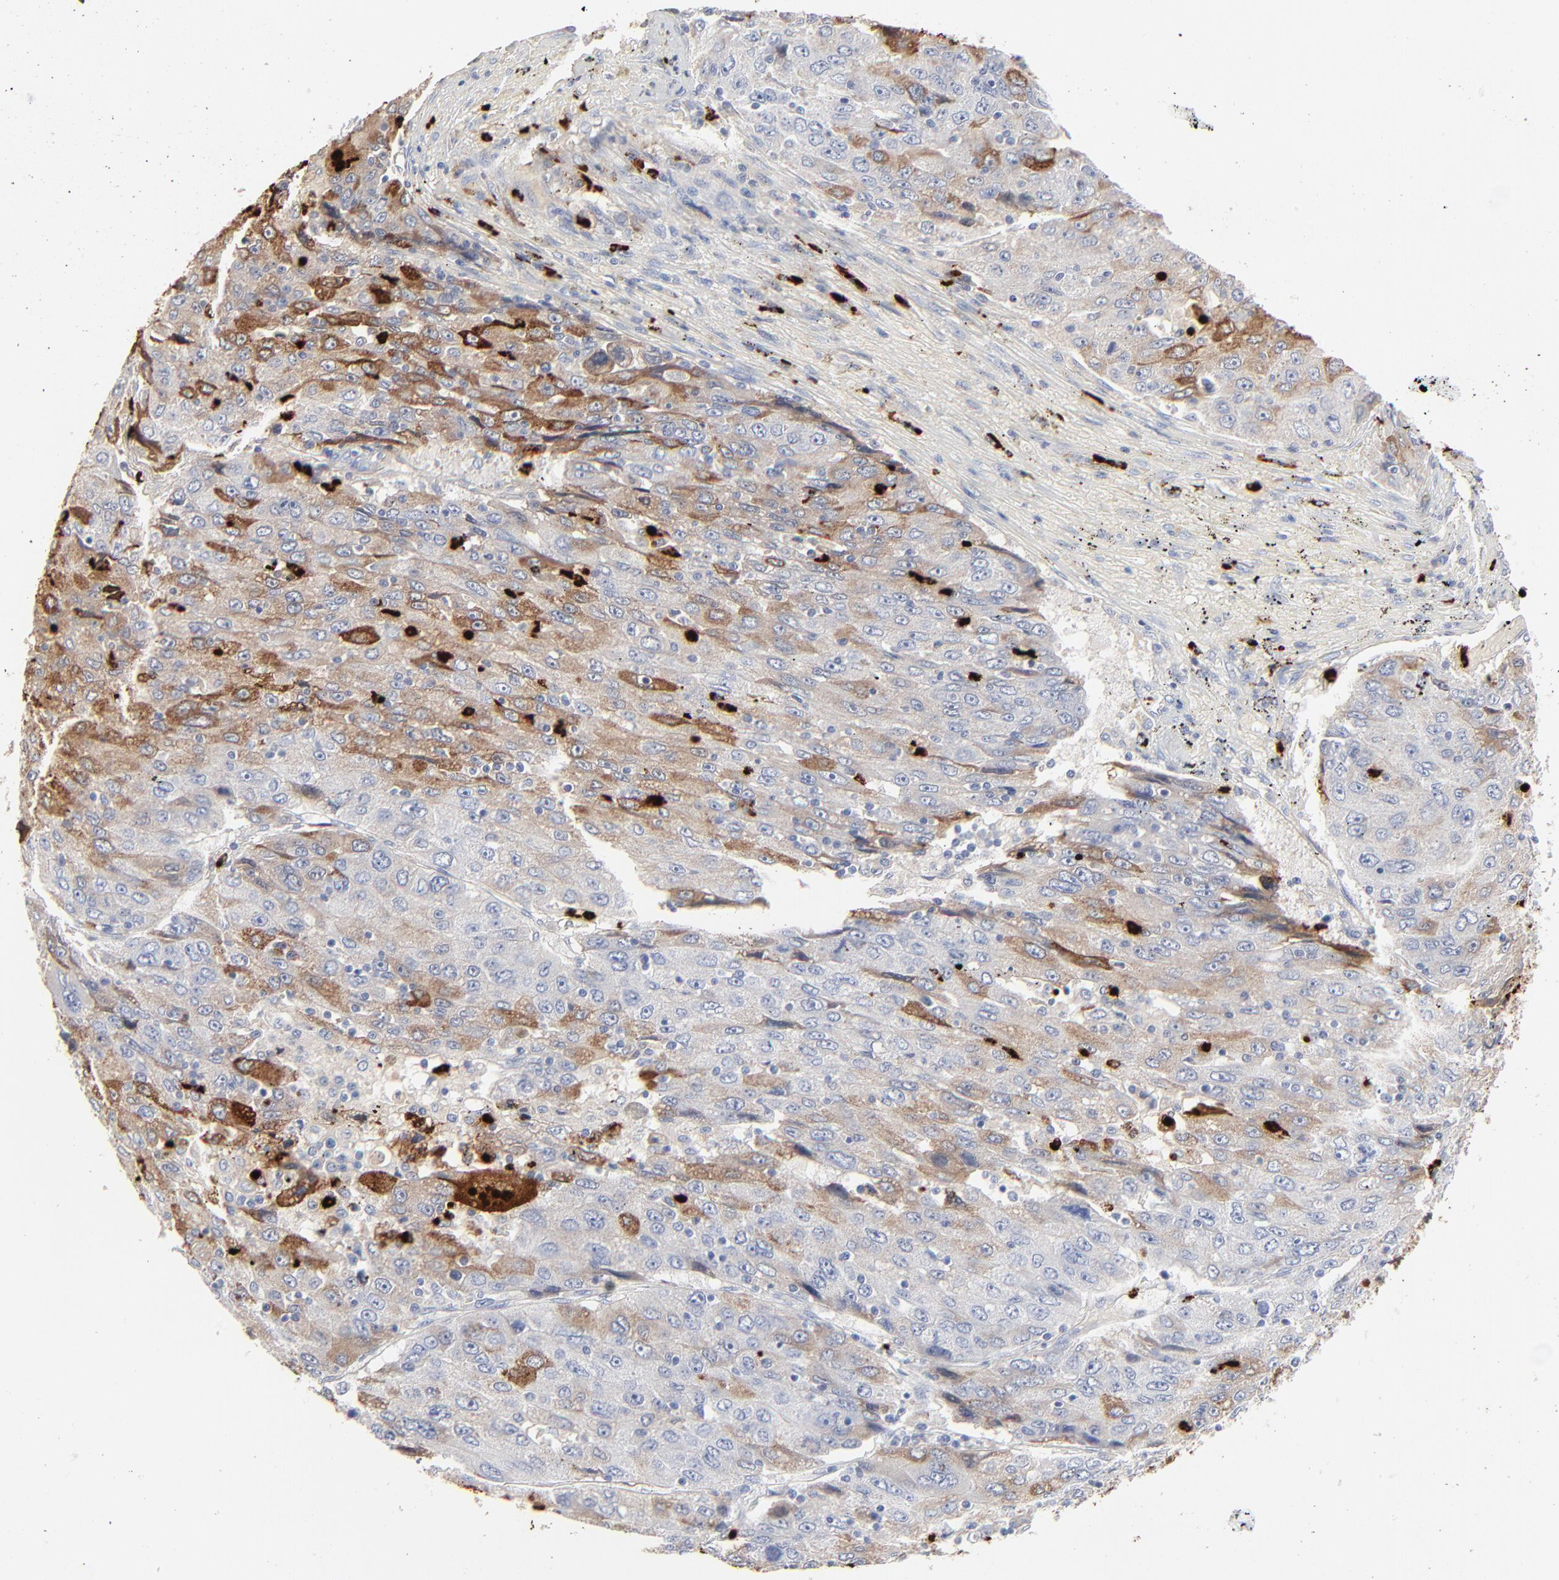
{"staining": {"intensity": "moderate", "quantity": "<25%", "location": "cytoplasmic/membranous"}, "tissue": "liver cancer", "cell_type": "Tumor cells", "image_type": "cancer", "snomed": [{"axis": "morphology", "description": "Carcinoma, Hepatocellular, NOS"}, {"axis": "topography", "description": "Liver"}], "caption": "Liver hepatocellular carcinoma stained for a protein (brown) reveals moderate cytoplasmic/membranous positive positivity in approximately <25% of tumor cells.", "gene": "LCN2", "patient": {"sex": "male", "age": 49}}